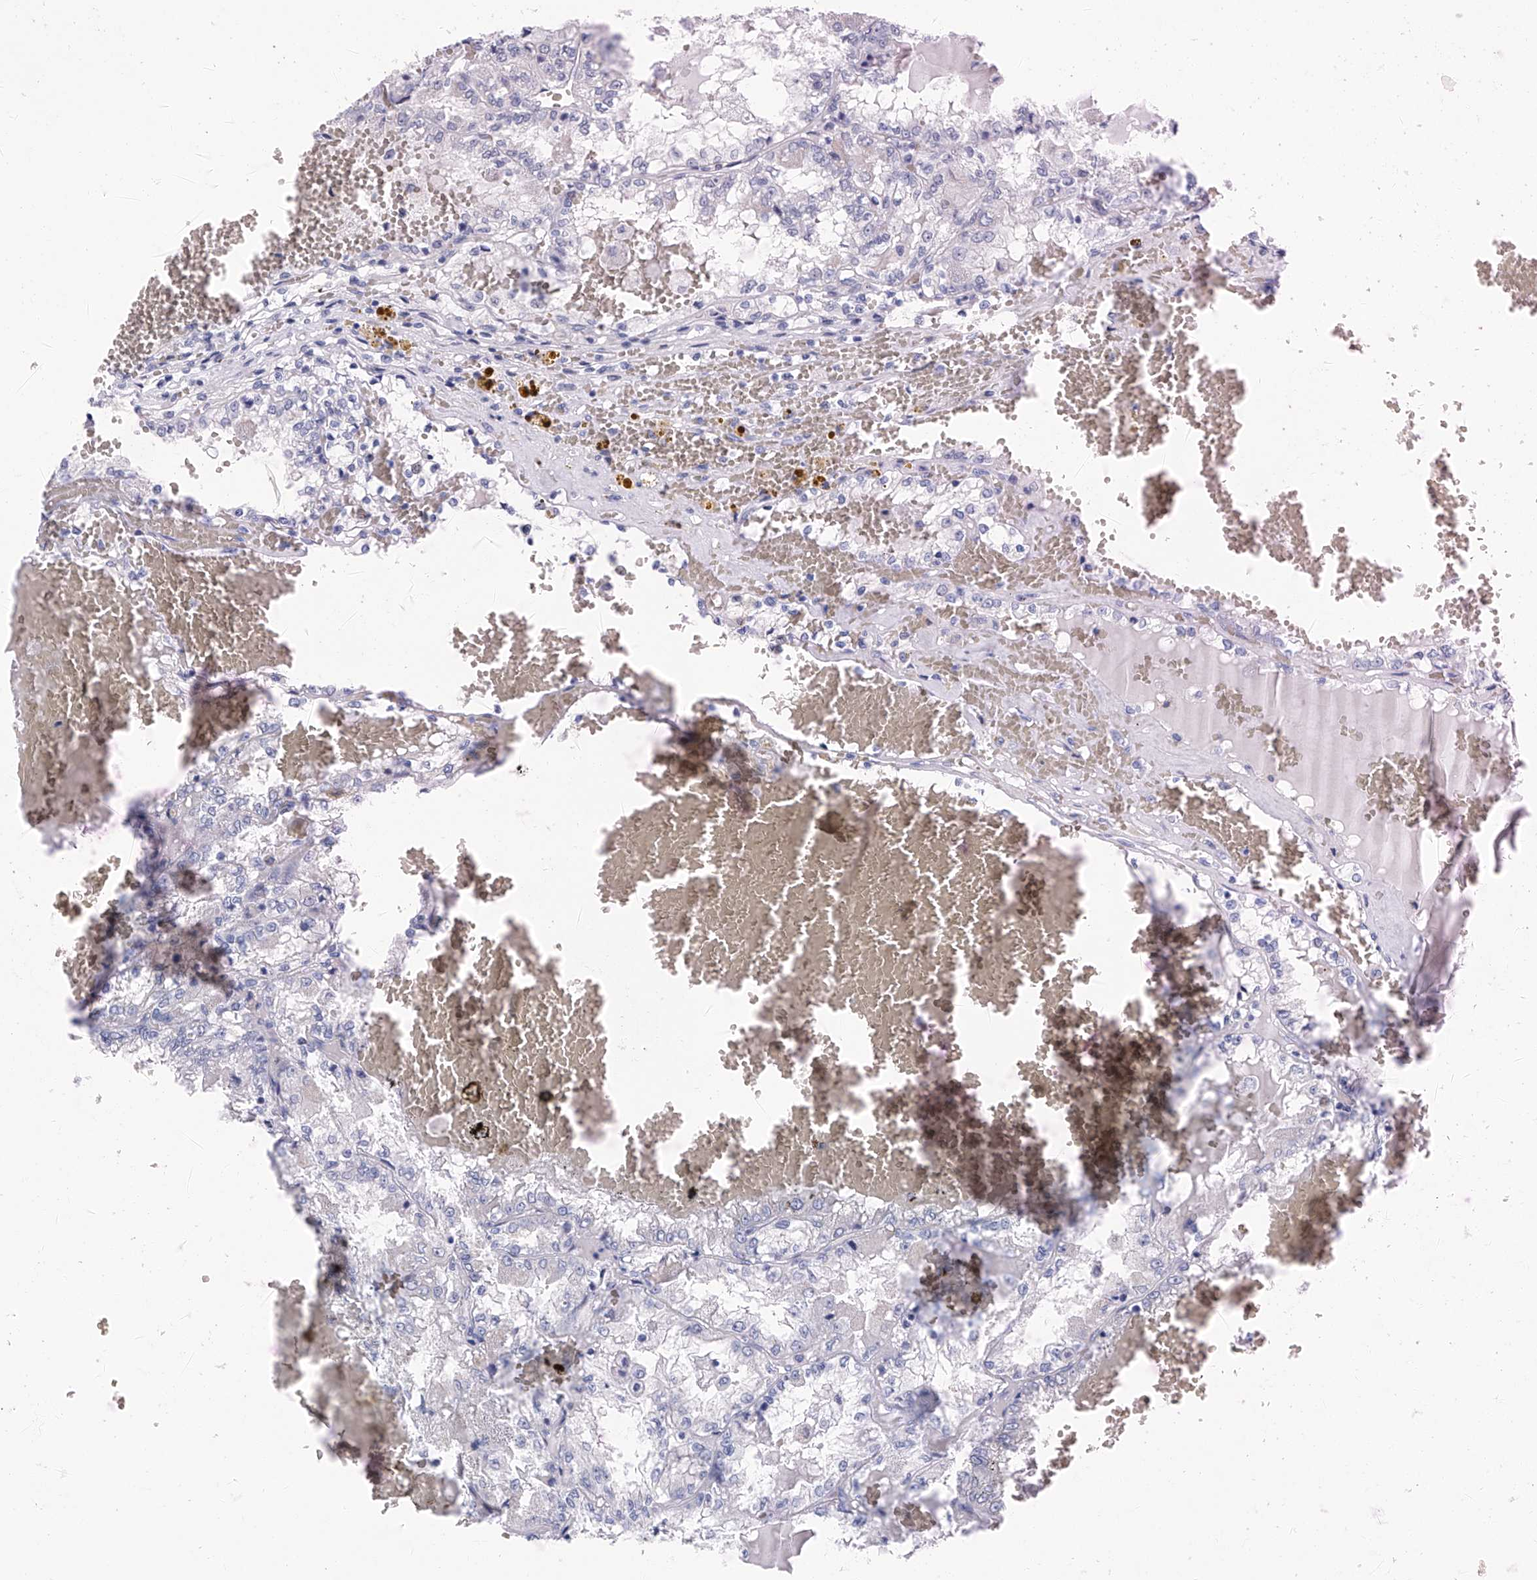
{"staining": {"intensity": "negative", "quantity": "none", "location": "none"}, "tissue": "renal cancer", "cell_type": "Tumor cells", "image_type": "cancer", "snomed": [{"axis": "morphology", "description": "Adenocarcinoma, NOS"}, {"axis": "topography", "description": "Kidney"}], "caption": "IHC photomicrograph of renal cancer (adenocarcinoma) stained for a protein (brown), which shows no staining in tumor cells.", "gene": "CYP2A7", "patient": {"sex": "female", "age": 56}}